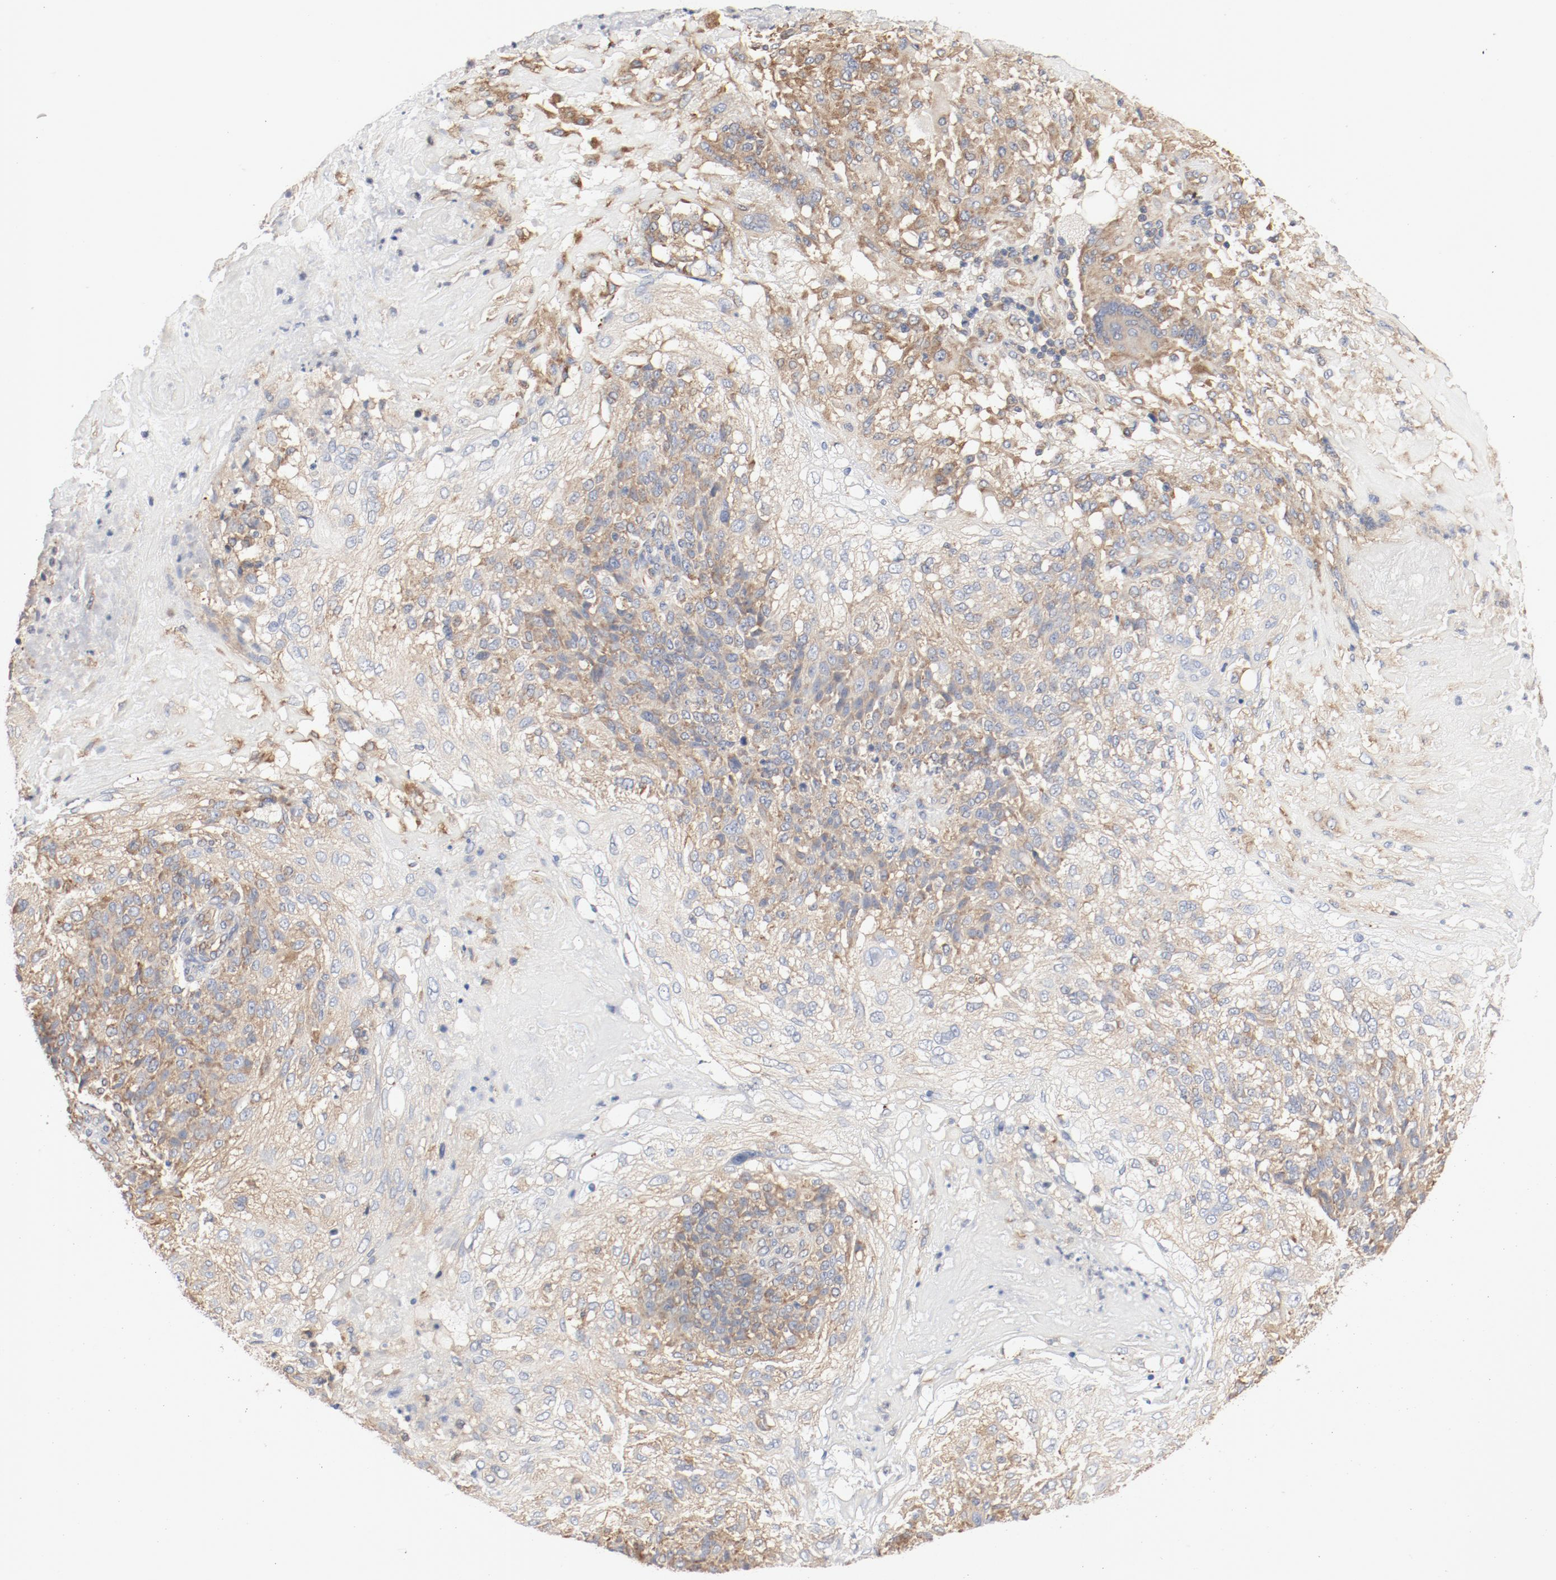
{"staining": {"intensity": "moderate", "quantity": ">75%", "location": "cytoplasmic/membranous"}, "tissue": "skin cancer", "cell_type": "Tumor cells", "image_type": "cancer", "snomed": [{"axis": "morphology", "description": "Normal tissue, NOS"}, {"axis": "morphology", "description": "Squamous cell carcinoma, NOS"}, {"axis": "topography", "description": "Skin"}], "caption": "Tumor cells exhibit moderate cytoplasmic/membranous expression in approximately >75% of cells in skin squamous cell carcinoma.", "gene": "RPS6", "patient": {"sex": "female", "age": 83}}